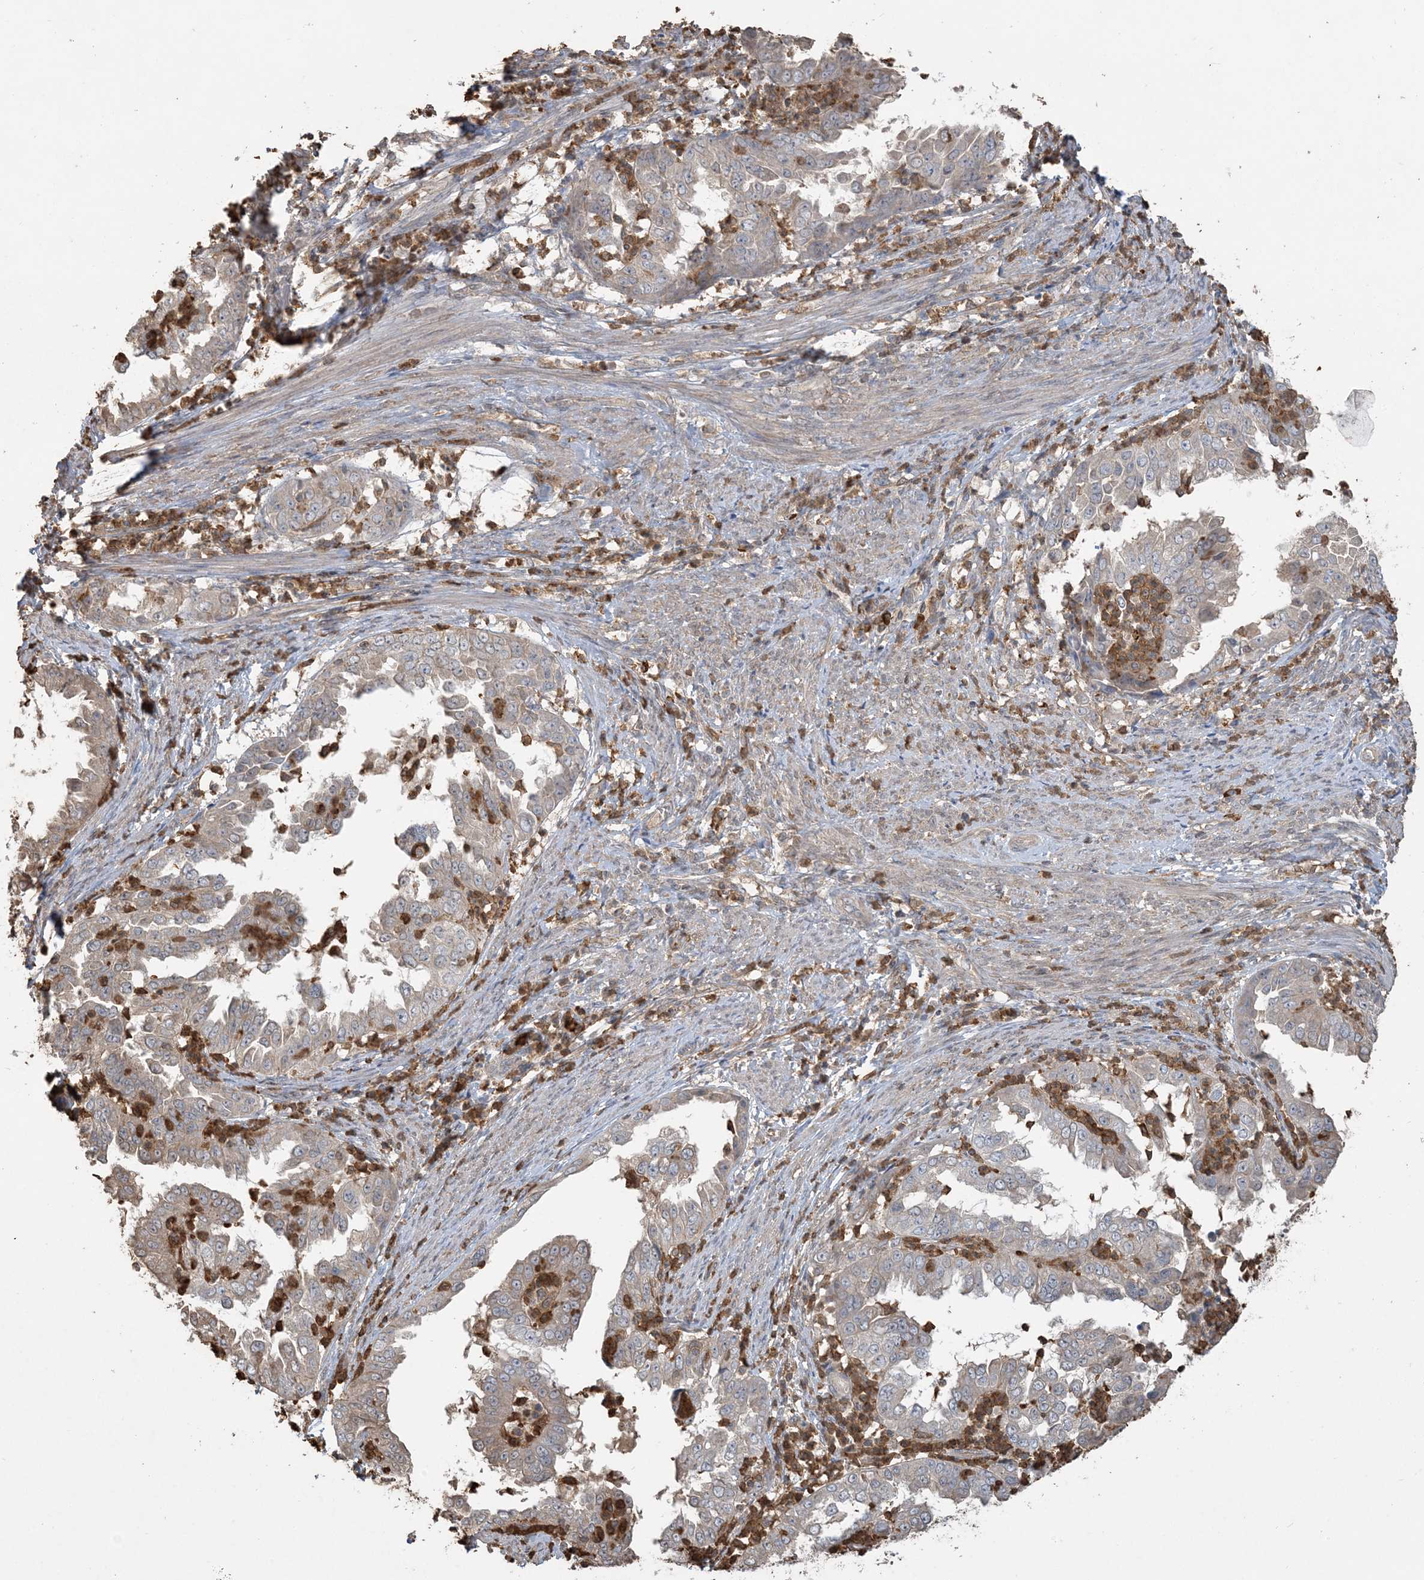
{"staining": {"intensity": "weak", "quantity": "<25%", "location": "cytoplasmic/membranous"}, "tissue": "endometrial cancer", "cell_type": "Tumor cells", "image_type": "cancer", "snomed": [{"axis": "morphology", "description": "Adenocarcinoma, NOS"}, {"axis": "topography", "description": "Endometrium"}], "caption": "Immunohistochemical staining of endometrial cancer displays no significant positivity in tumor cells.", "gene": "TMSB4X", "patient": {"sex": "female", "age": 85}}